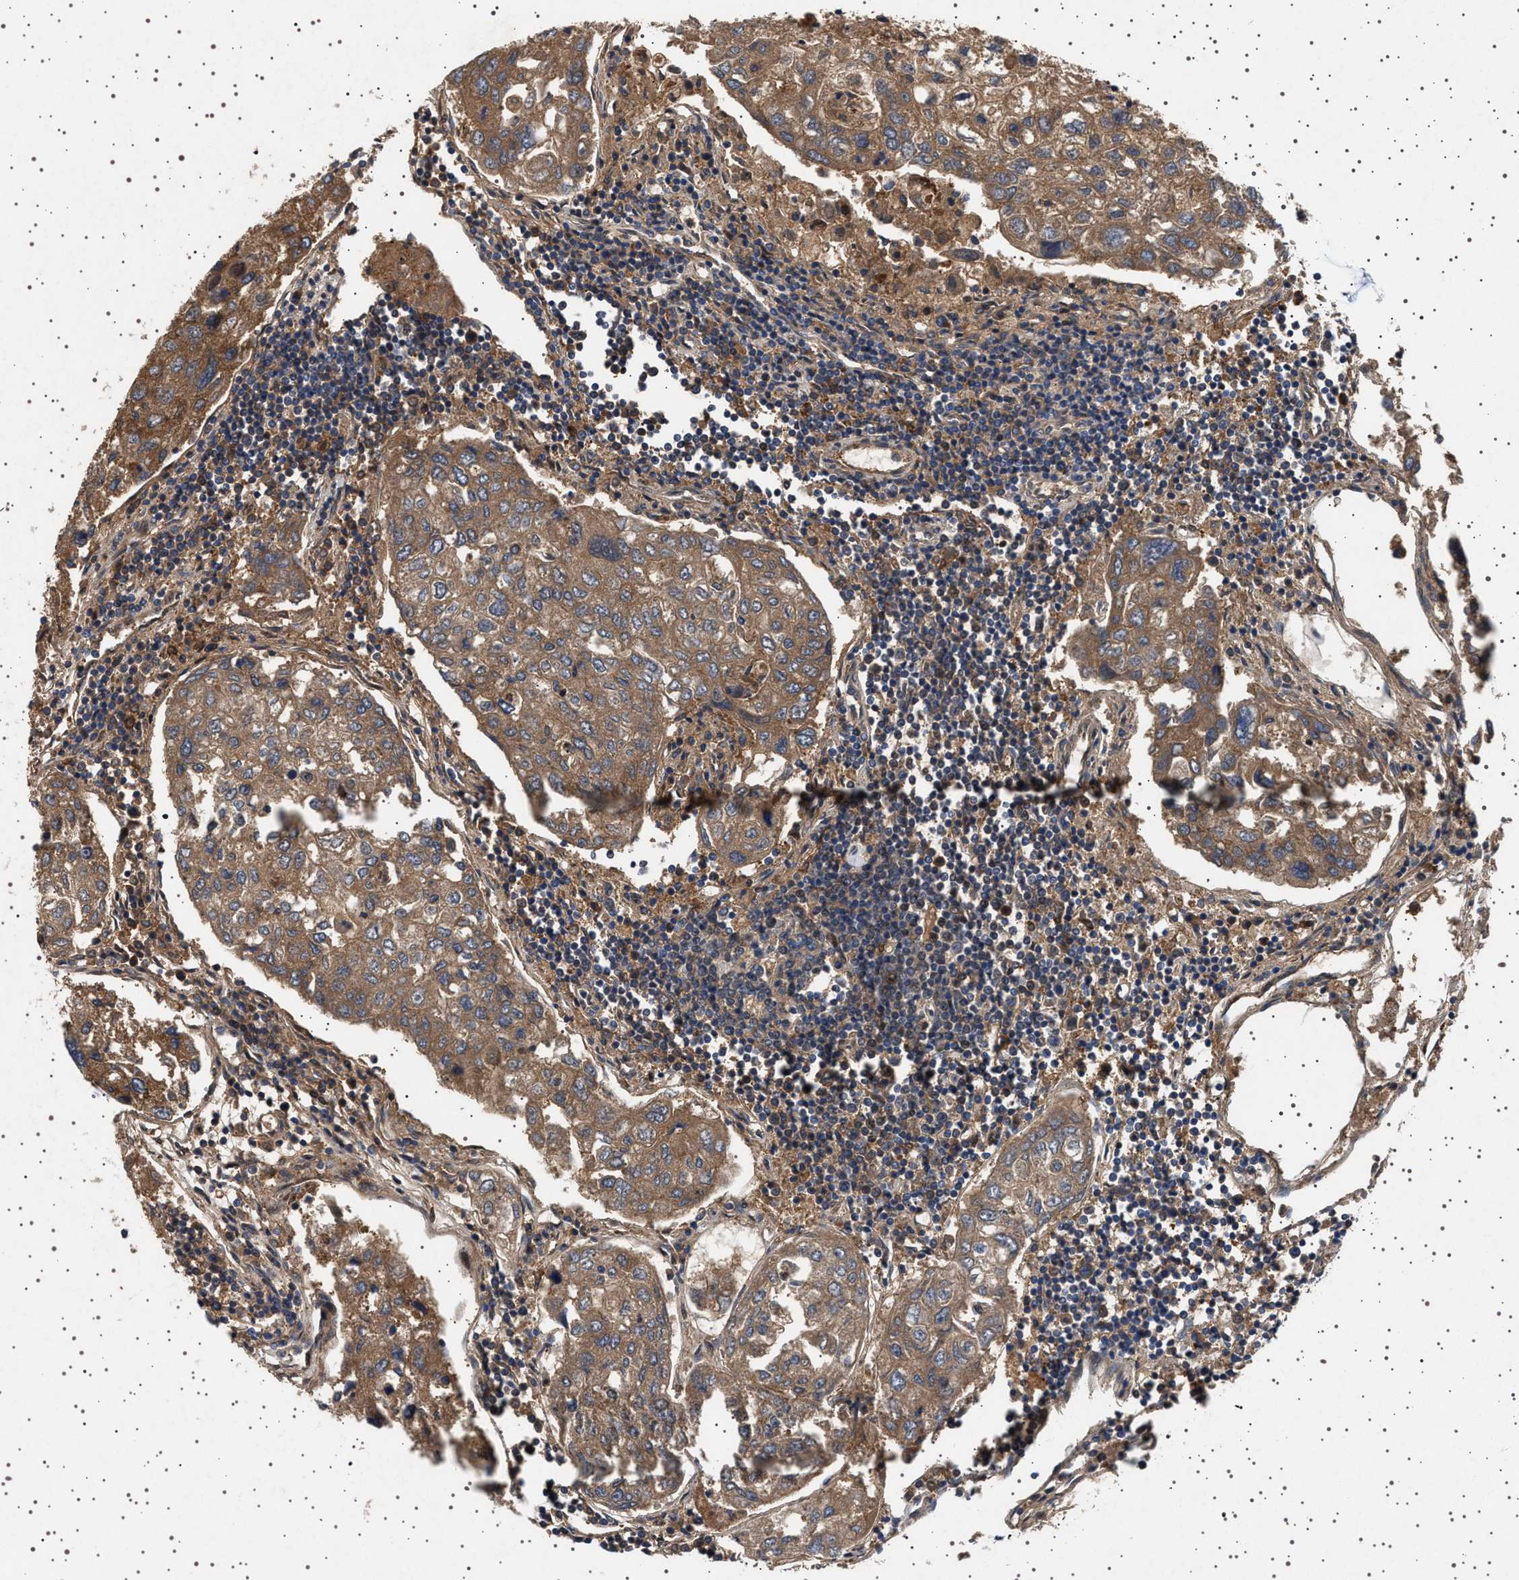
{"staining": {"intensity": "moderate", "quantity": ">75%", "location": "cytoplasmic/membranous"}, "tissue": "urothelial cancer", "cell_type": "Tumor cells", "image_type": "cancer", "snomed": [{"axis": "morphology", "description": "Urothelial carcinoma, High grade"}, {"axis": "topography", "description": "Lymph node"}, {"axis": "topography", "description": "Urinary bladder"}], "caption": "Protein expression analysis of human urothelial cancer reveals moderate cytoplasmic/membranous expression in about >75% of tumor cells. (DAB = brown stain, brightfield microscopy at high magnification).", "gene": "FICD", "patient": {"sex": "male", "age": 51}}